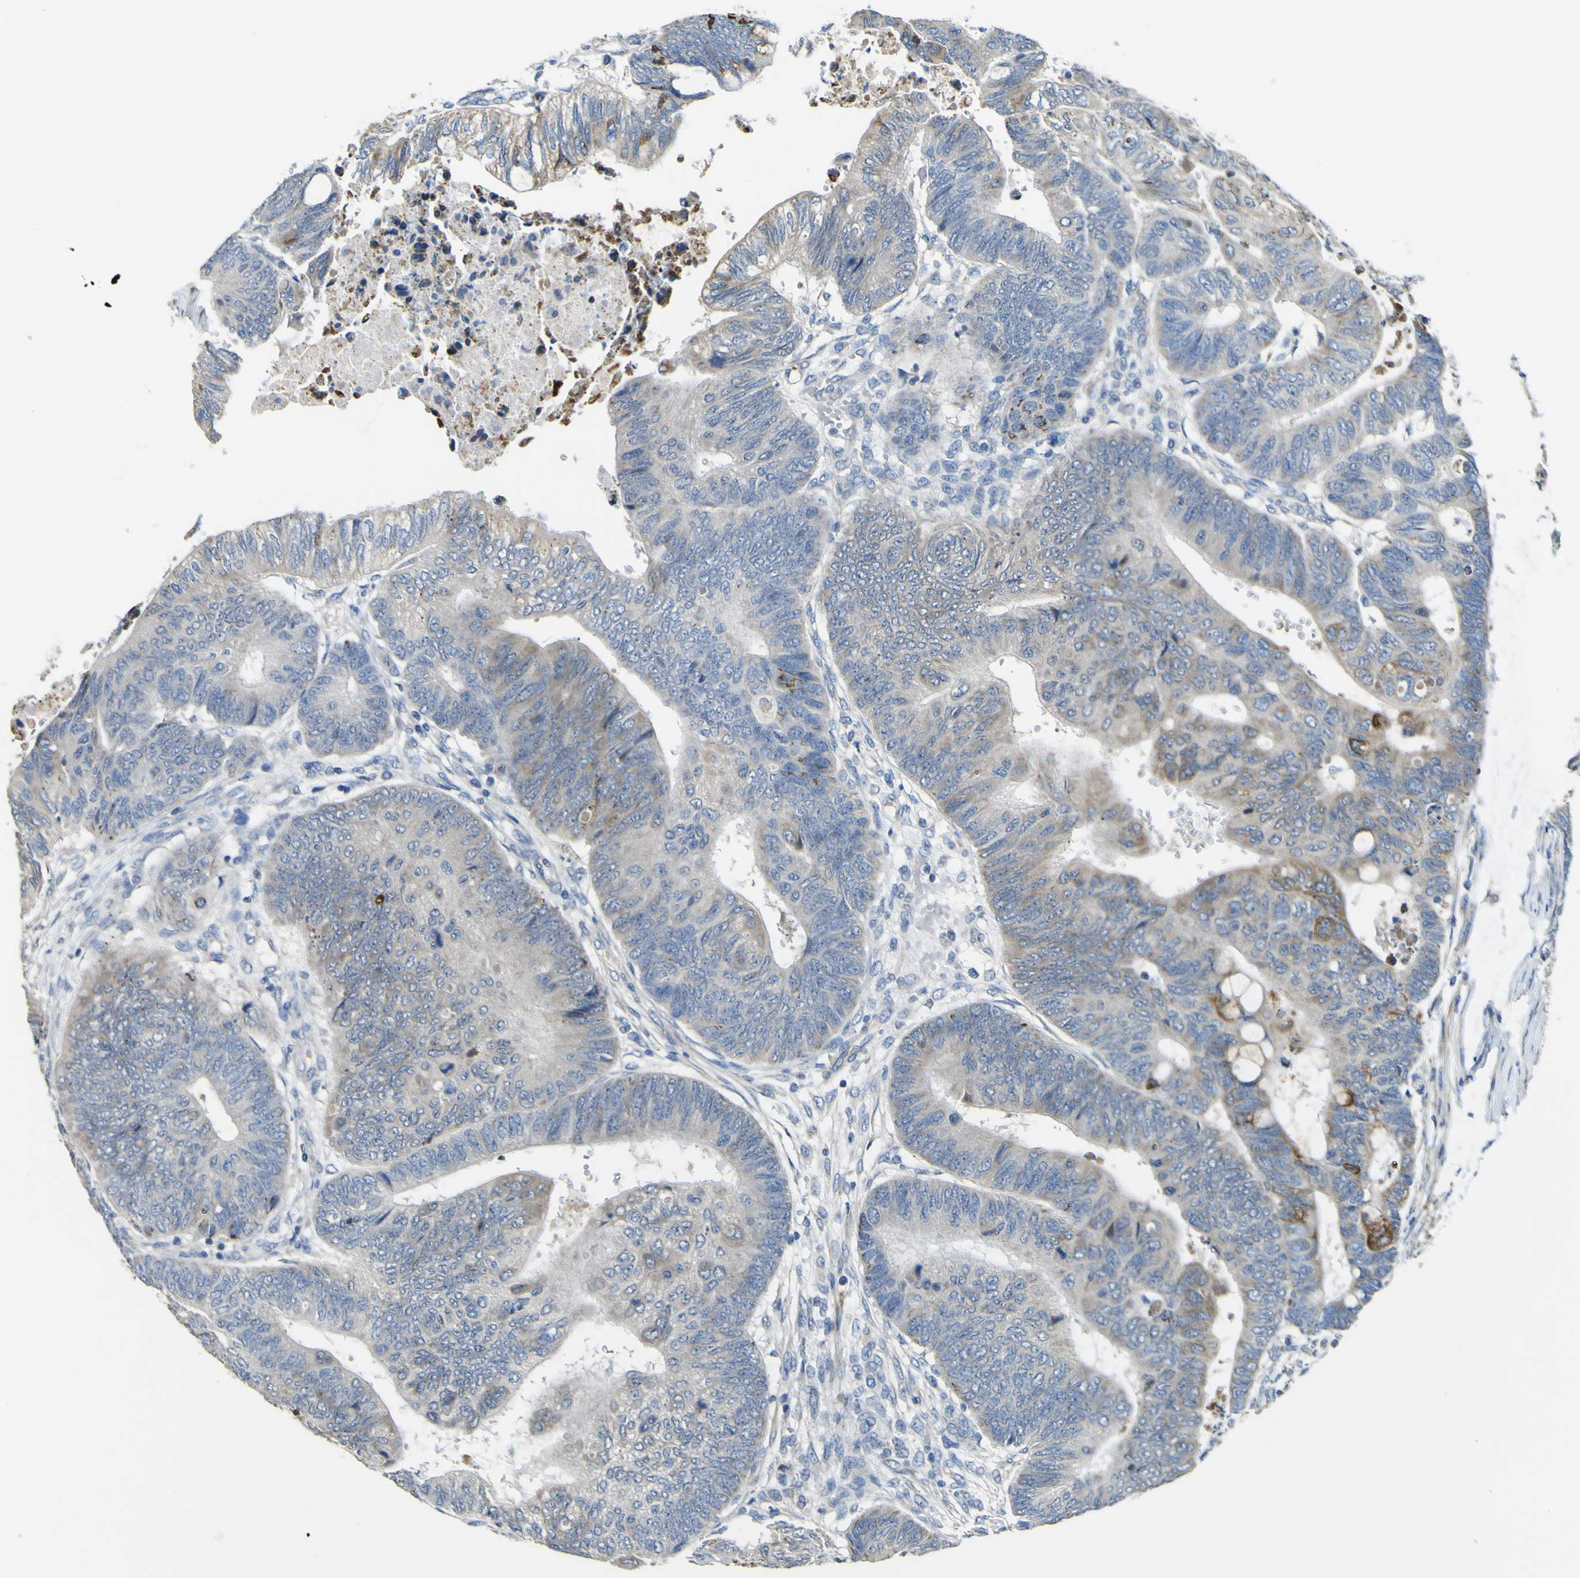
{"staining": {"intensity": "moderate", "quantity": "<25%", "location": "cytoplasmic/membranous"}, "tissue": "colorectal cancer", "cell_type": "Tumor cells", "image_type": "cancer", "snomed": [{"axis": "morphology", "description": "Normal tissue, NOS"}, {"axis": "morphology", "description": "Adenocarcinoma, NOS"}, {"axis": "topography", "description": "Rectum"}, {"axis": "topography", "description": "Peripheral nerve tissue"}], "caption": "High-power microscopy captured an immunohistochemistry (IHC) histopathology image of colorectal adenocarcinoma, revealing moderate cytoplasmic/membranous expression in about <25% of tumor cells.", "gene": "ALDH18A1", "patient": {"sex": "male", "age": 92}}